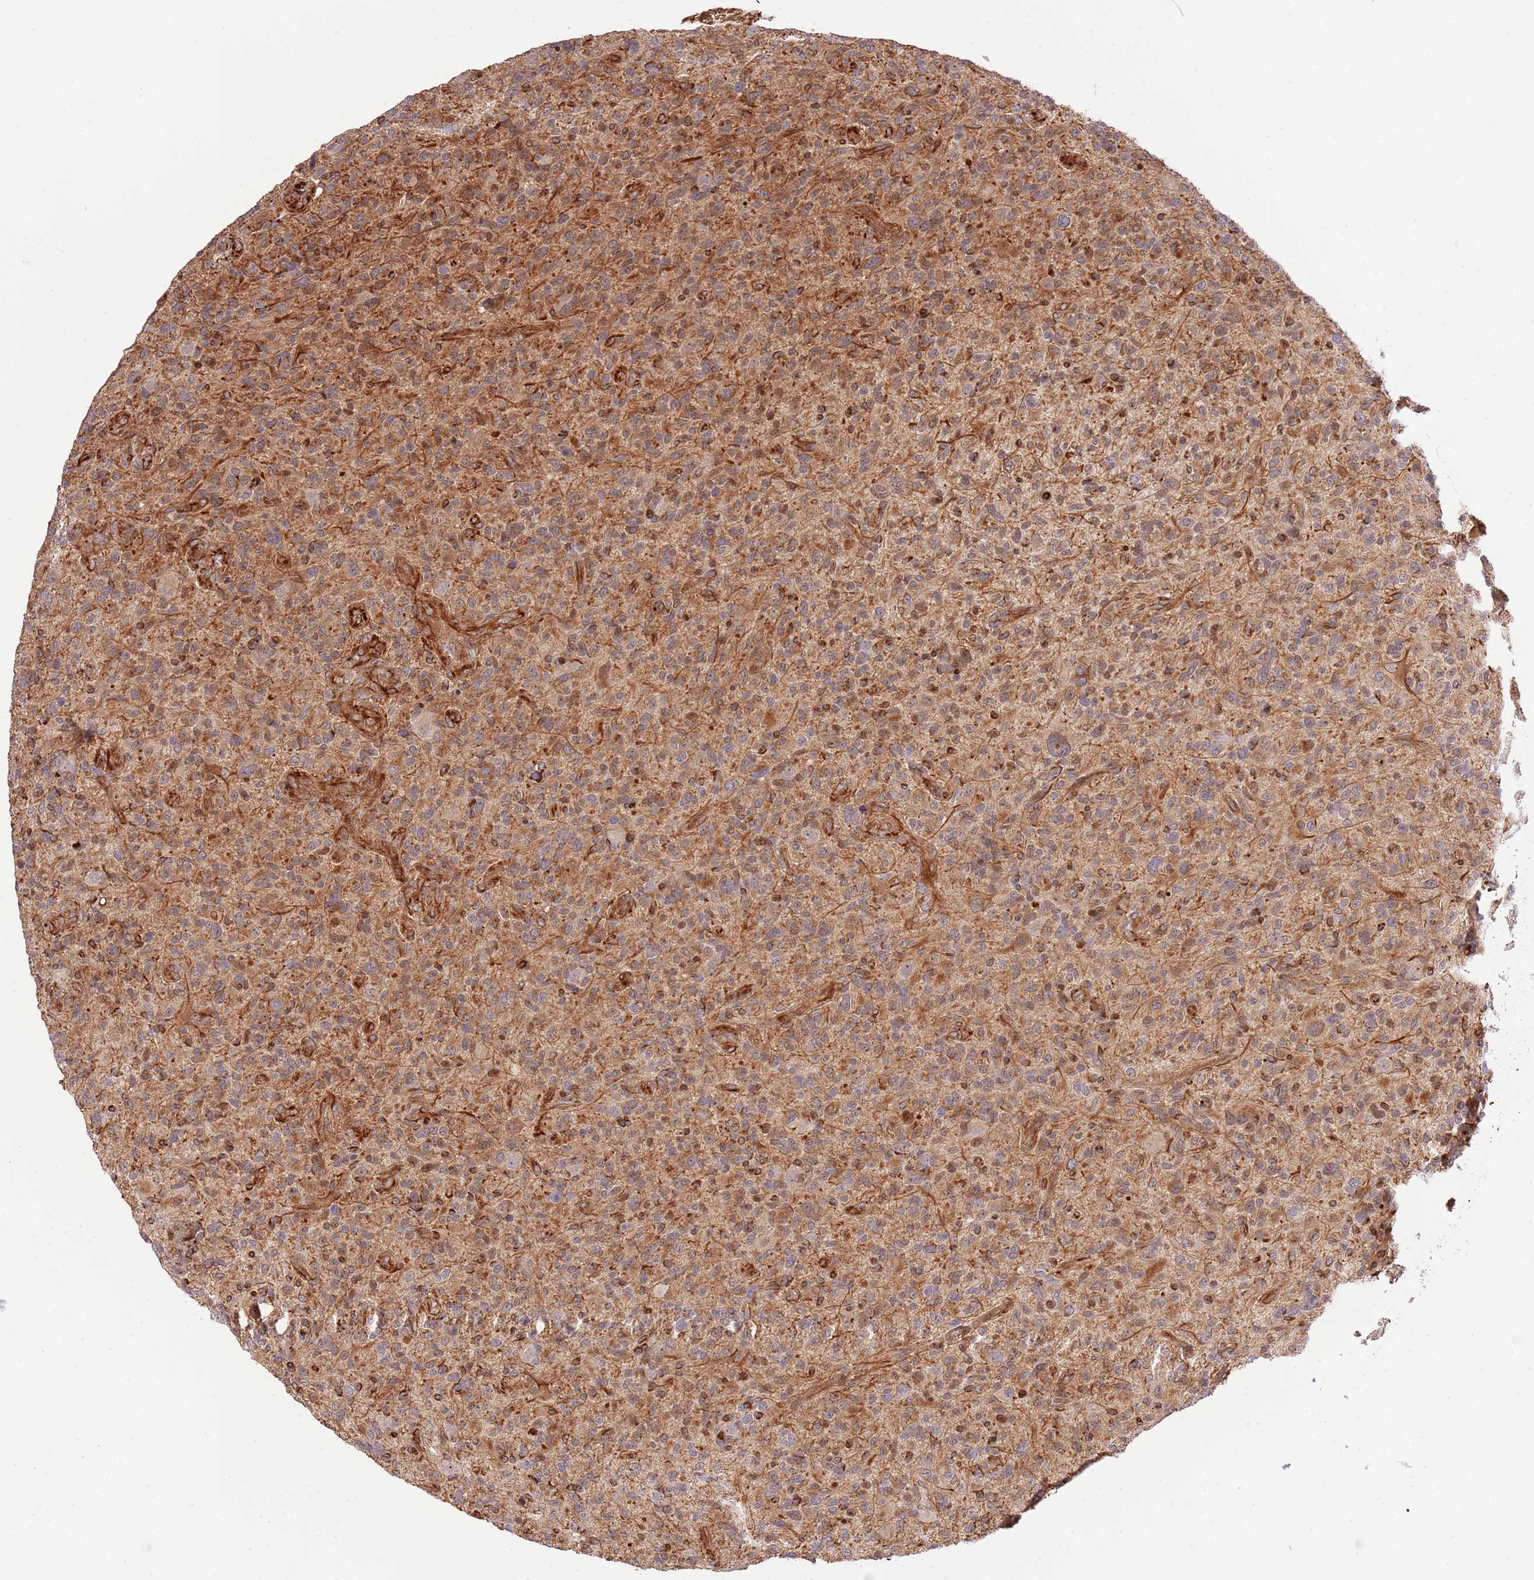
{"staining": {"intensity": "moderate", "quantity": ">75%", "location": "cytoplasmic/membranous"}, "tissue": "glioma", "cell_type": "Tumor cells", "image_type": "cancer", "snomed": [{"axis": "morphology", "description": "Glioma, malignant, High grade"}, {"axis": "topography", "description": "Brain"}], "caption": "IHC photomicrograph of glioma stained for a protein (brown), which displays medium levels of moderate cytoplasmic/membranous expression in about >75% of tumor cells.", "gene": "NEK3", "patient": {"sex": "male", "age": 47}}